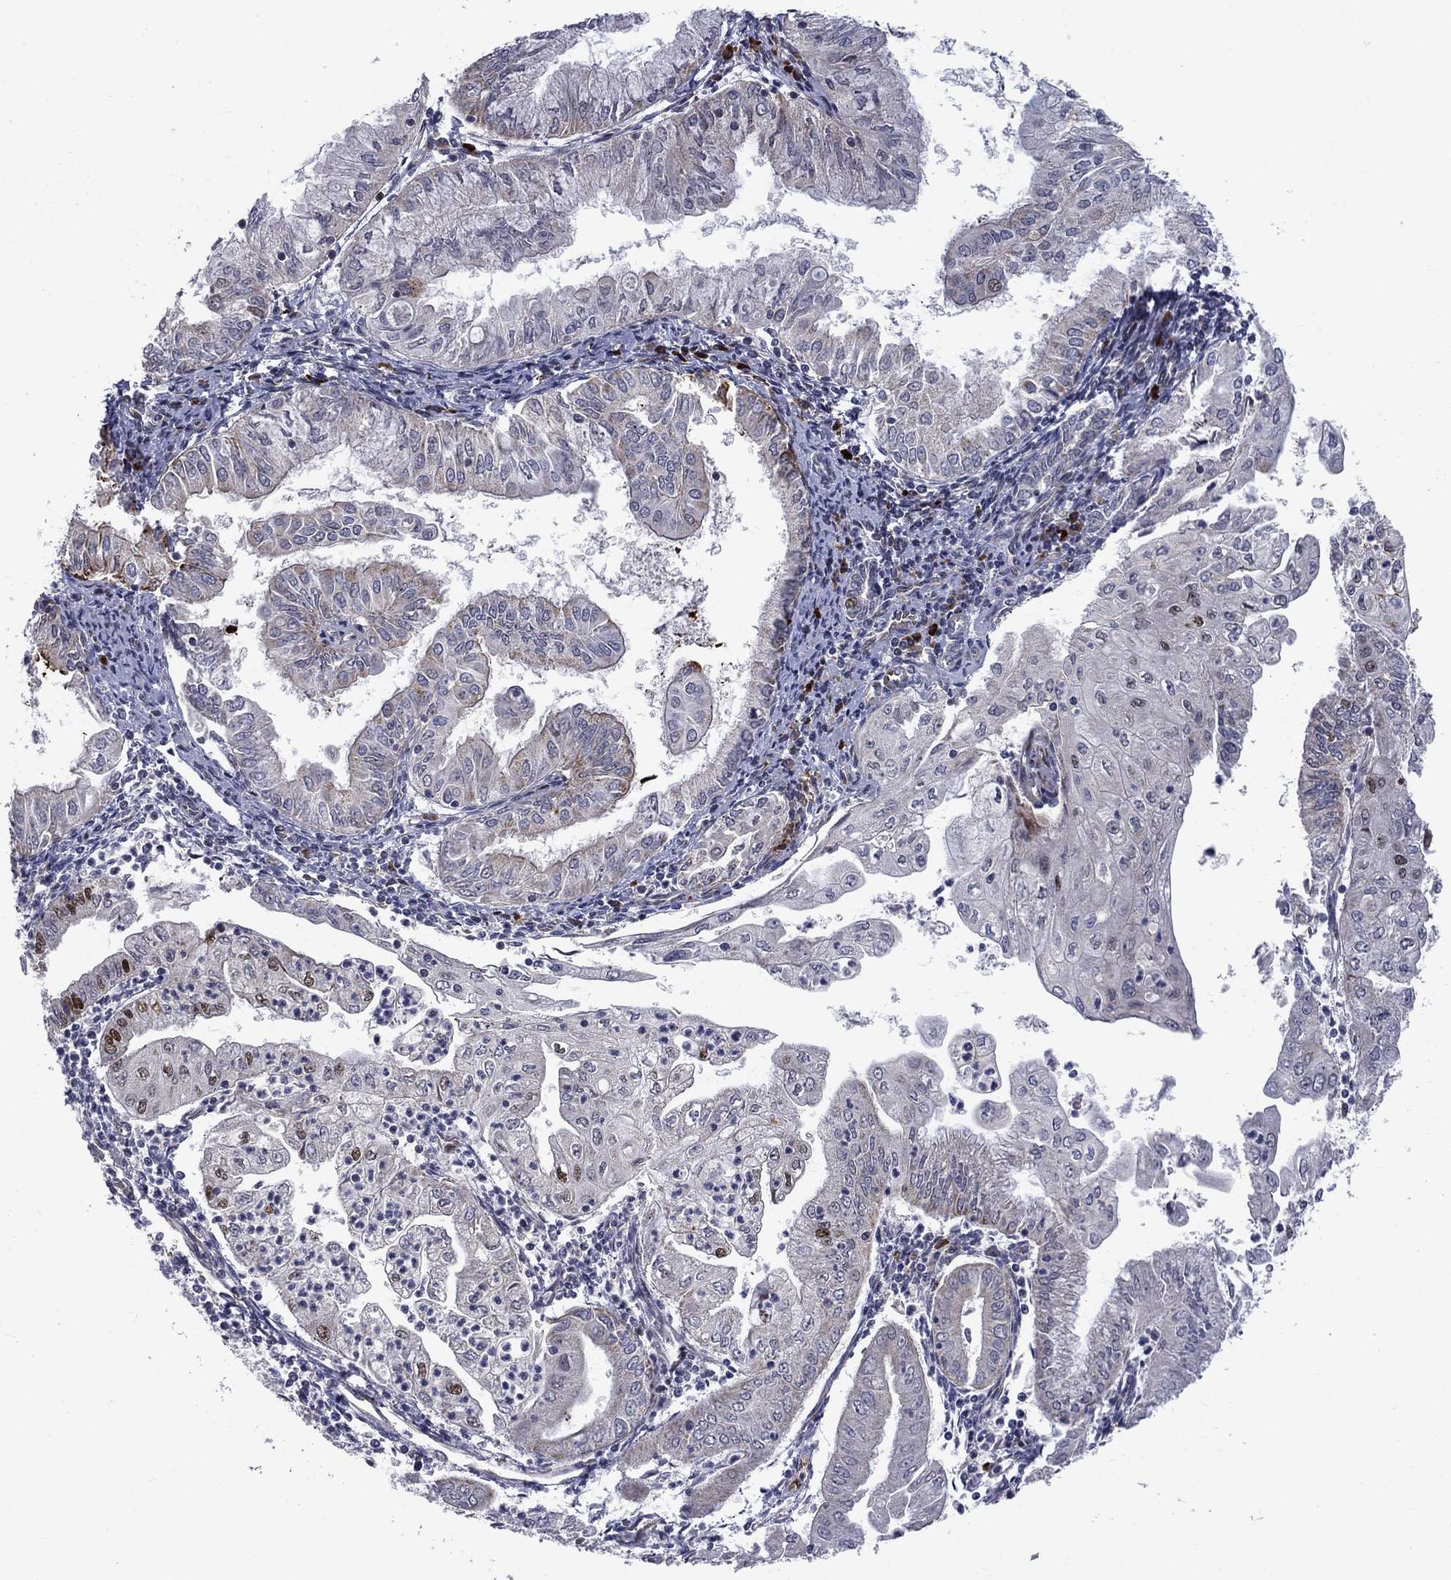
{"staining": {"intensity": "moderate", "quantity": "<25%", "location": "cytoplasmic/membranous,nuclear"}, "tissue": "endometrial cancer", "cell_type": "Tumor cells", "image_type": "cancer", "snomed": [{"axis": "morphology", "description": "Adenocarcinoma, NOS"}, {"axis": "topography", "description": "Endometrium"}], "caption": "Immunohistochemistry micrograph of neoplastic tissue: human endometrial adenocarcinoma stained using immunohistochemistry (IHC) reveals low levels of moderate protein expression localized specifically in the cytoplasmic/membranous and nuclear of tumor cells, appearing as a cytoplasmic/membranous and nuclear brown color.", "gene": "MIOS", "patient": {"sex": "female", "age": 56}}